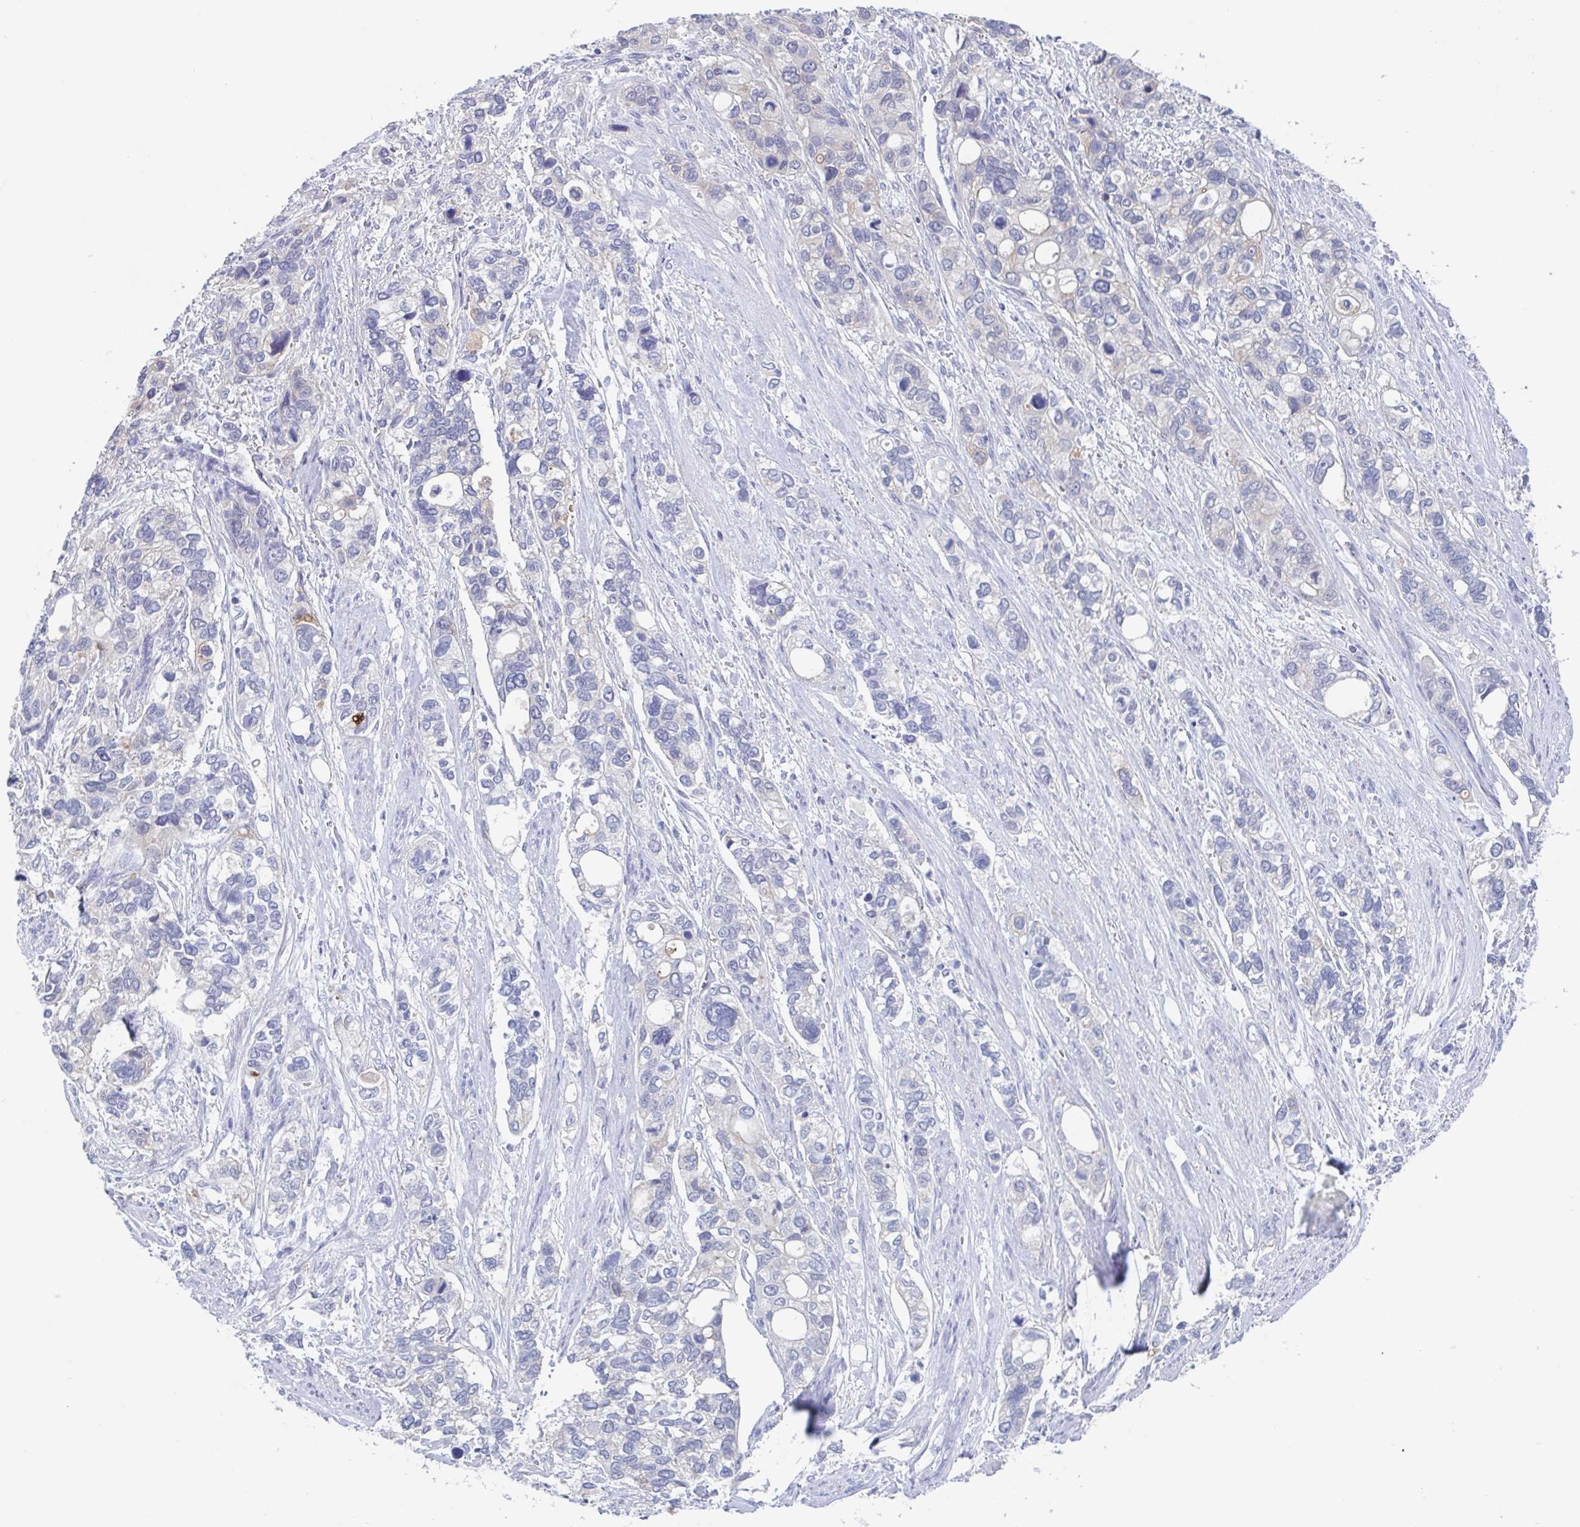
{"staining": {"intensity": "negative", "quantity": "none", "location": "none"}, "tissue": "stomach cancer", "cell_type": "Tumor cells", "image_type": "cancer", "snomed": [{"axis": "morphology", "description": "Adenocarcinoma, NOS"}, {"axis": "topography", "description": "Stomach, upper"}], "caption": "IHC photomicrograph of stomach cancer (adenocarcinoma) stained for a protein (brown), which shows no staining in tumor cells.", "gene": "TEX12", "patient": {"sex": "female", "age": 81}}